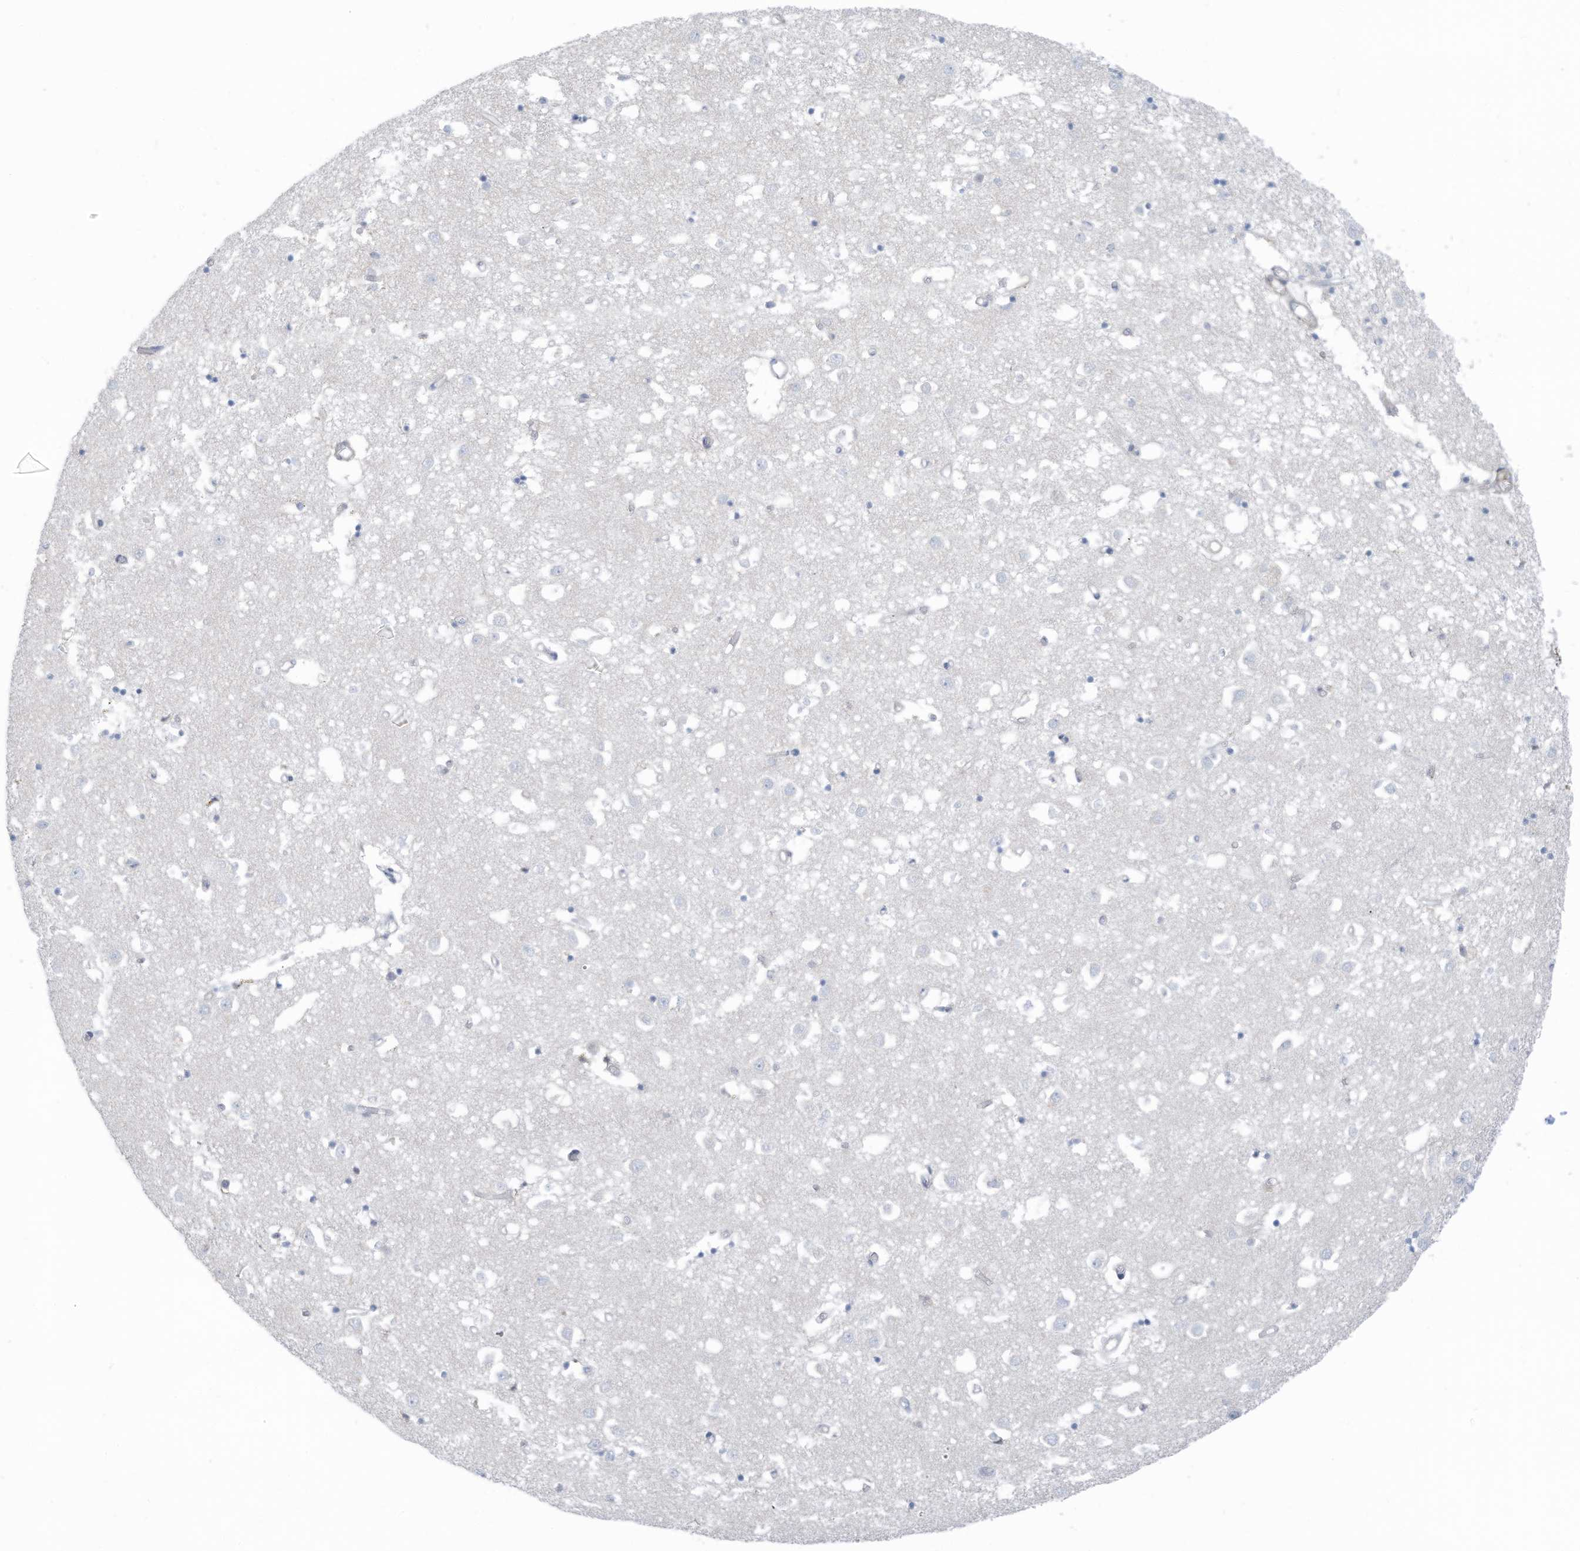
{"staining": {"intensity": "negative", "quantity": "none", "location": "none"}, "tissue": "caudate", "cell_type": "Glial cells", "image_type": "normal", "snomed": [{"axis": "morphology", "description": "Normal tissue, NOS"}, {"axis": "topography", "description": "Lateral ventricle wall"}], "caption": "IHC image of normal caudate stained for a protein (brown), which shows no positivity in glial cells.", "gene": "ZNF846", "patient": {"sex": "male", "age": 70}}